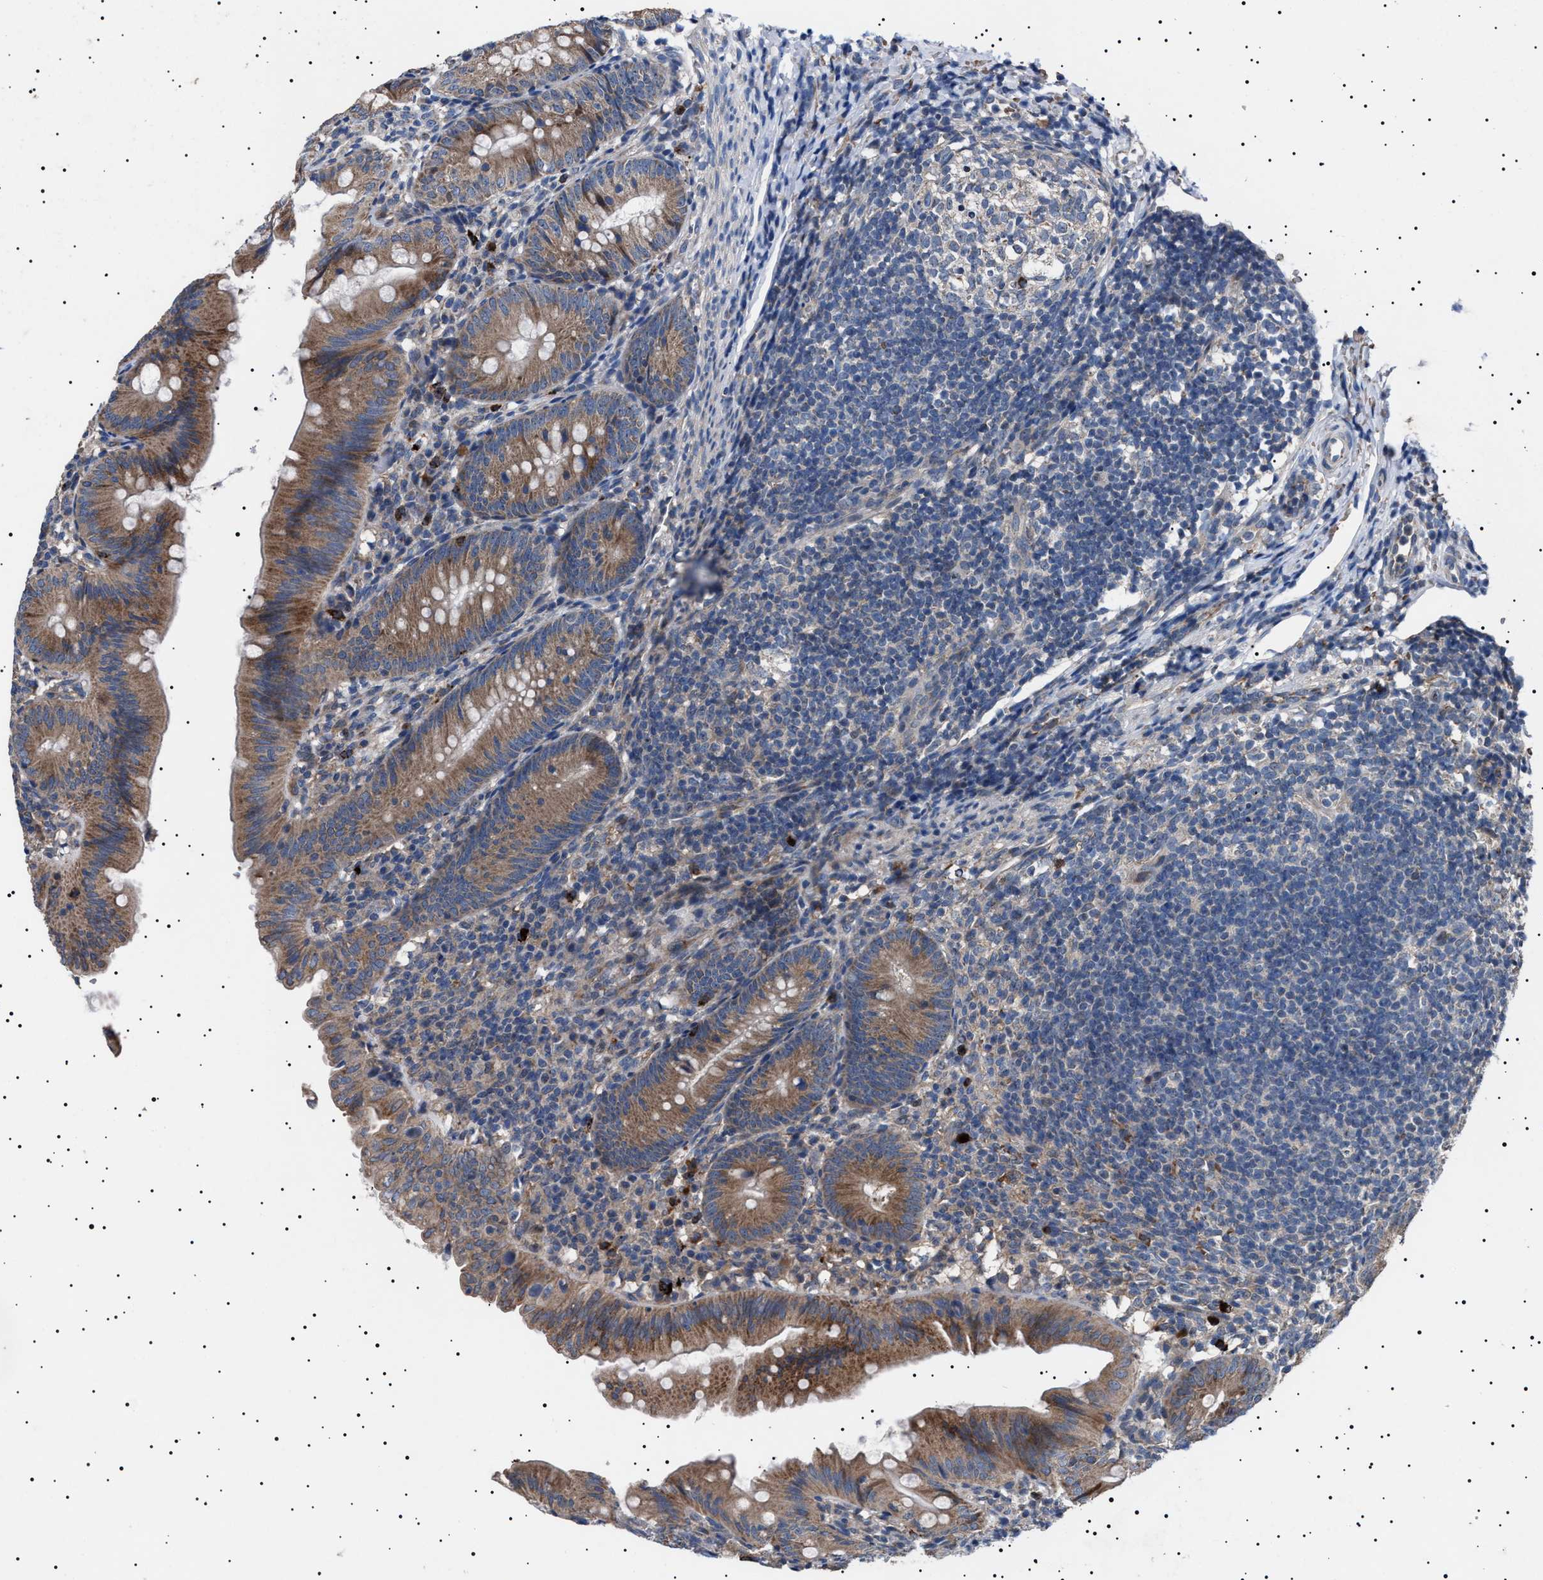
{"staining": {"intensity": "moderate", "quantity": ">75%", "location": "cytoplasmic/membranous"}, "tissue": "appendix", "cell_type": "Glandular cells", "image_type": "normal", "snomed": [{"axis": "morphology", "description": "Normal tissue, NOS"}, {"axis": "topography", "description": "Appendix"}], "caption": "Glandular cells reveal medium levels of moderate cytoplasmic/membranous staining in approximately >75% of cells in normal appendix. The staining was performed using DAB, with brown indicating positive protein expression. Nuclei are stained blue with hematoxylin.", "gene": "PTRH1", "patient": {"sex": "male", "age": 1}}